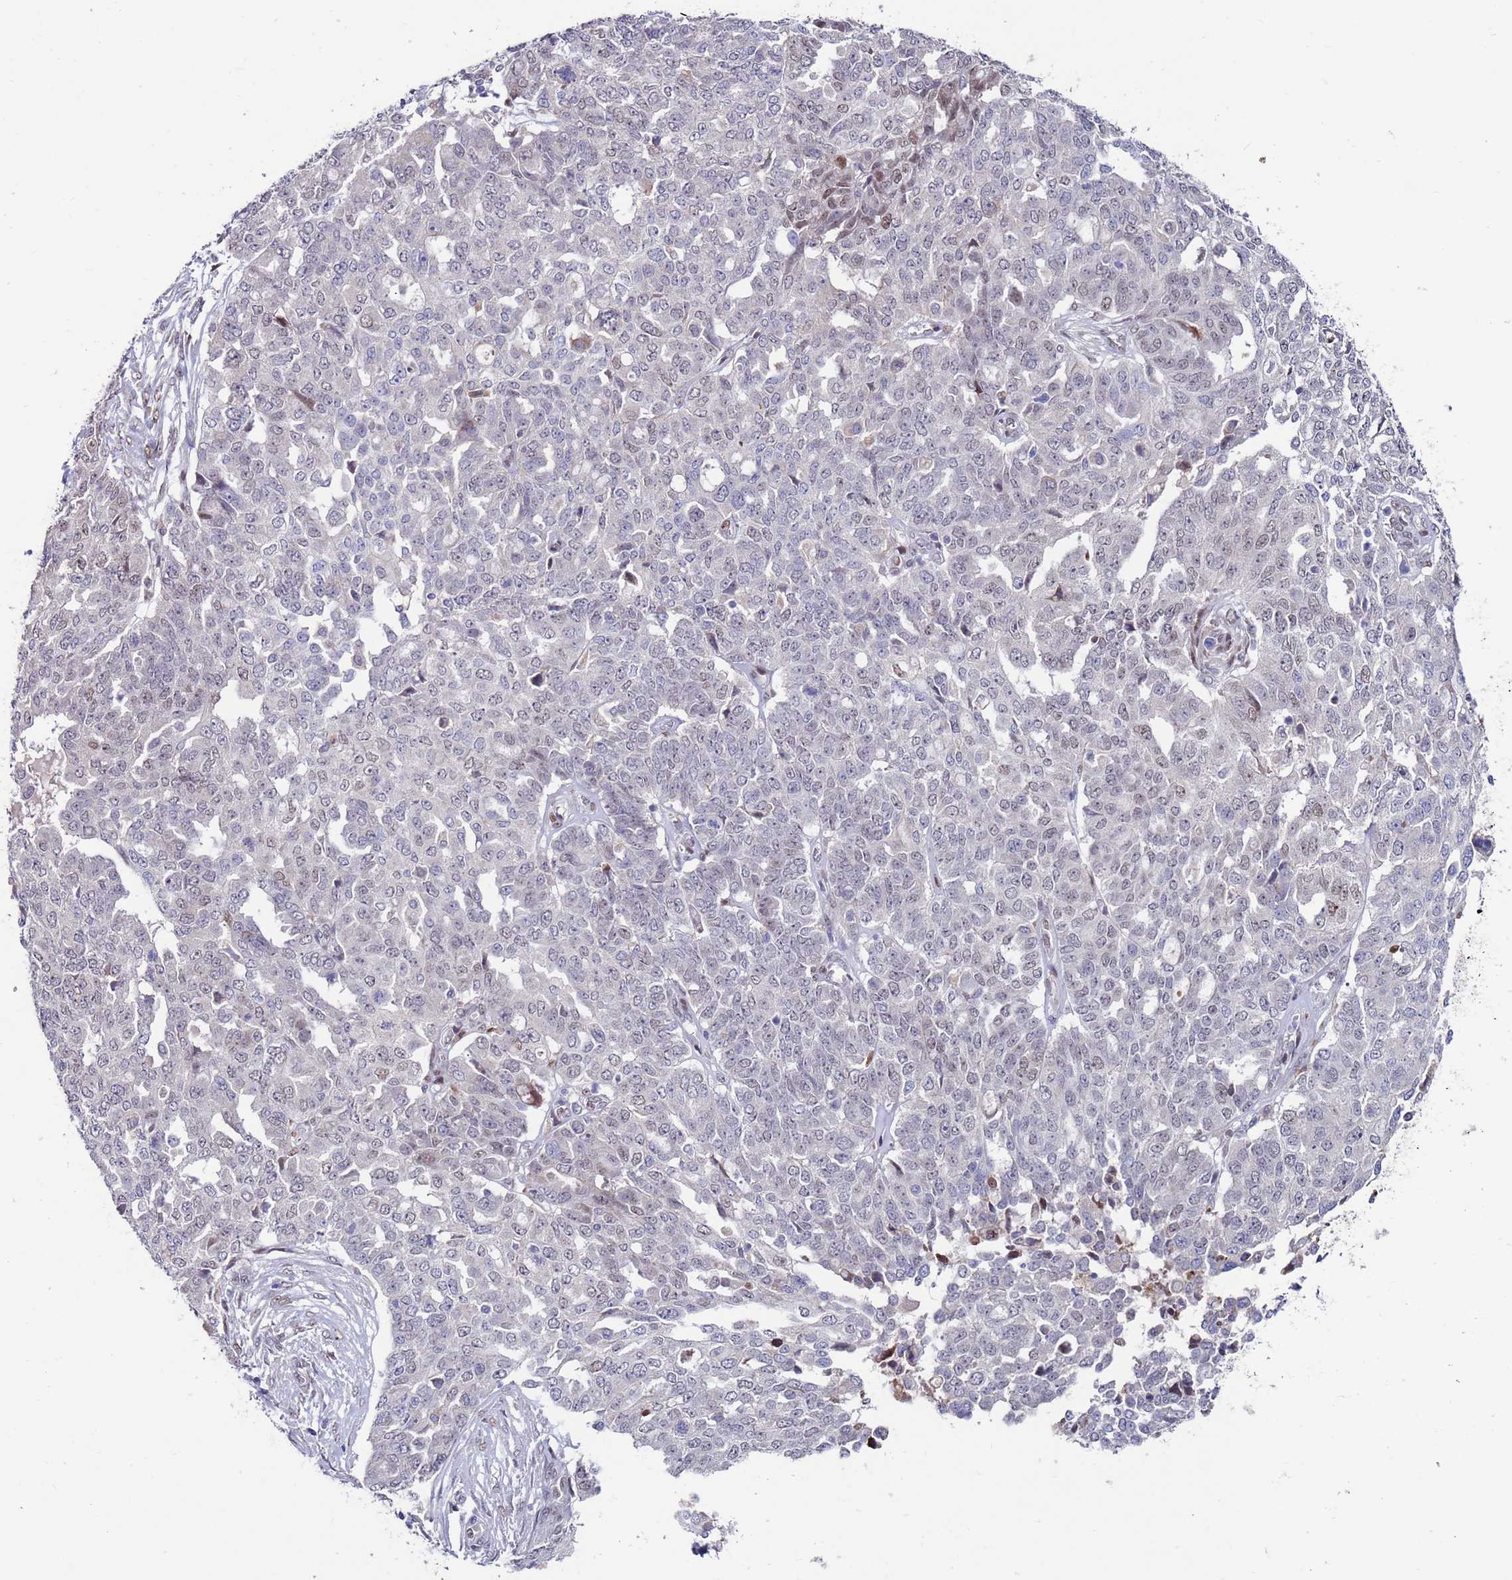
{"staining": {"intensity": "weak", "quantity": "25%-75%", "location": "nuclear"}, "tissue": "ovarian cancer", "cell_type": "Tumor cells", "image_type": "cancer", "snomed": [{"axis": "morphology", "description": "Cystadenocarcinoma, serous, NOS"}, {"axis": "topography", "description": "Soft tissue"}, {"axis": "topography", "description": "Ovary"}], "caption": "Immunohistochemical staining of human ovarian cancer reveals weak nuclear protein positivity in about 25%-75% of tumor cells.", "gene": "FBXO27", "patient": {"sex": "female", "age": 57}}